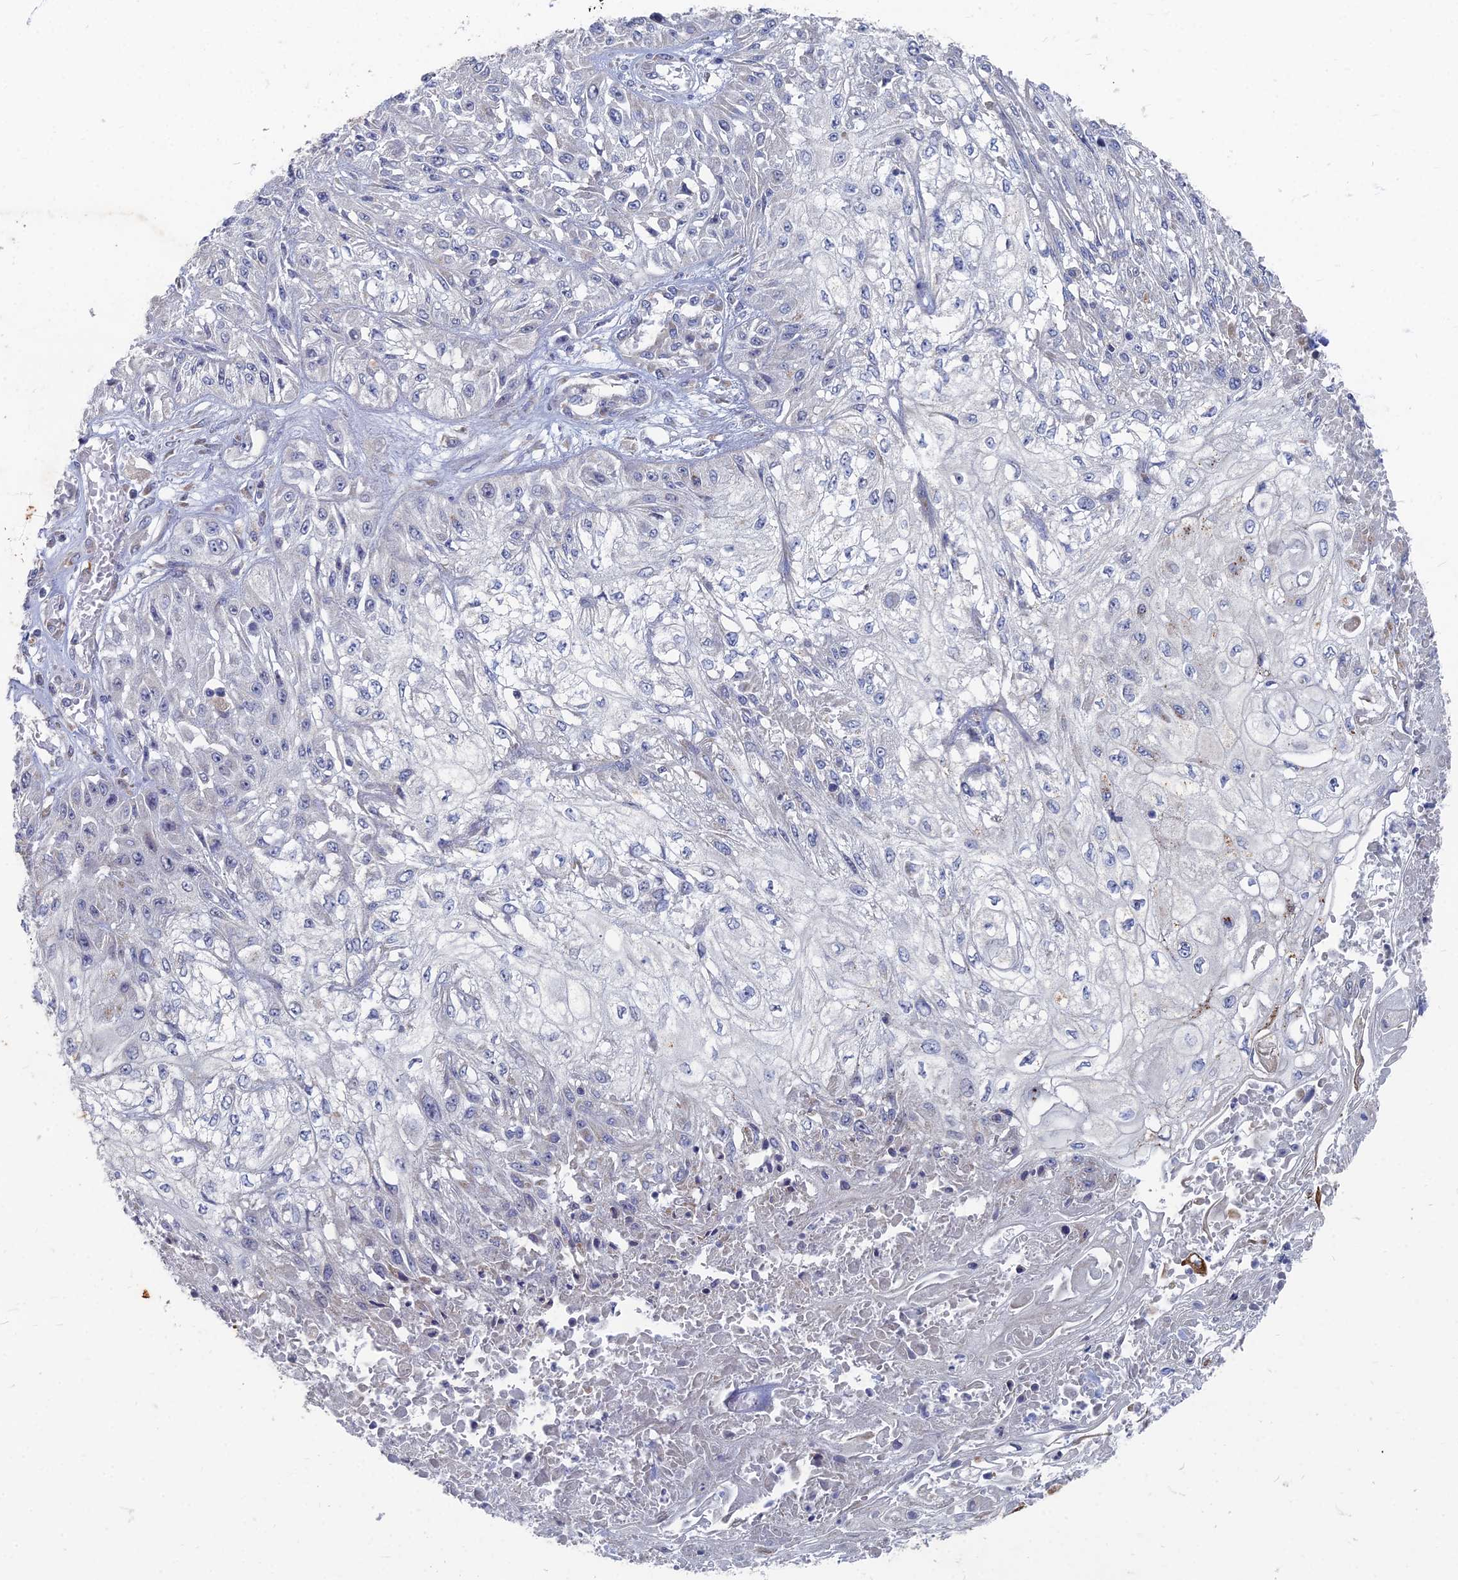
{"staining": {"intensity": "negative", "quantity": "none", "location": "none"}, "tissue": "skin cancer", "cell_type": "Tumor cells", "image_type": "cancer", "snomed": [{"axis": "morphology", "description": "Squamous cell carcinoma, NOS"}, {"axis": "morphology", "description": "Squamous cell carcinoma, metastatic, NOS"}, {"axis": "topography", "description": "Skin"}, {"axis": "topography", "description": "Lymph node"}], "caption": "IHC image of neoplastic tissue: skin cancer stained with DAB displays no significant protein staining in tumor cells. (DAB immunohistochemistry (IHC) with hematoxylin counter stain).", "gene": "TMEM128", "patient": {"sex": "male", "age": 75}}